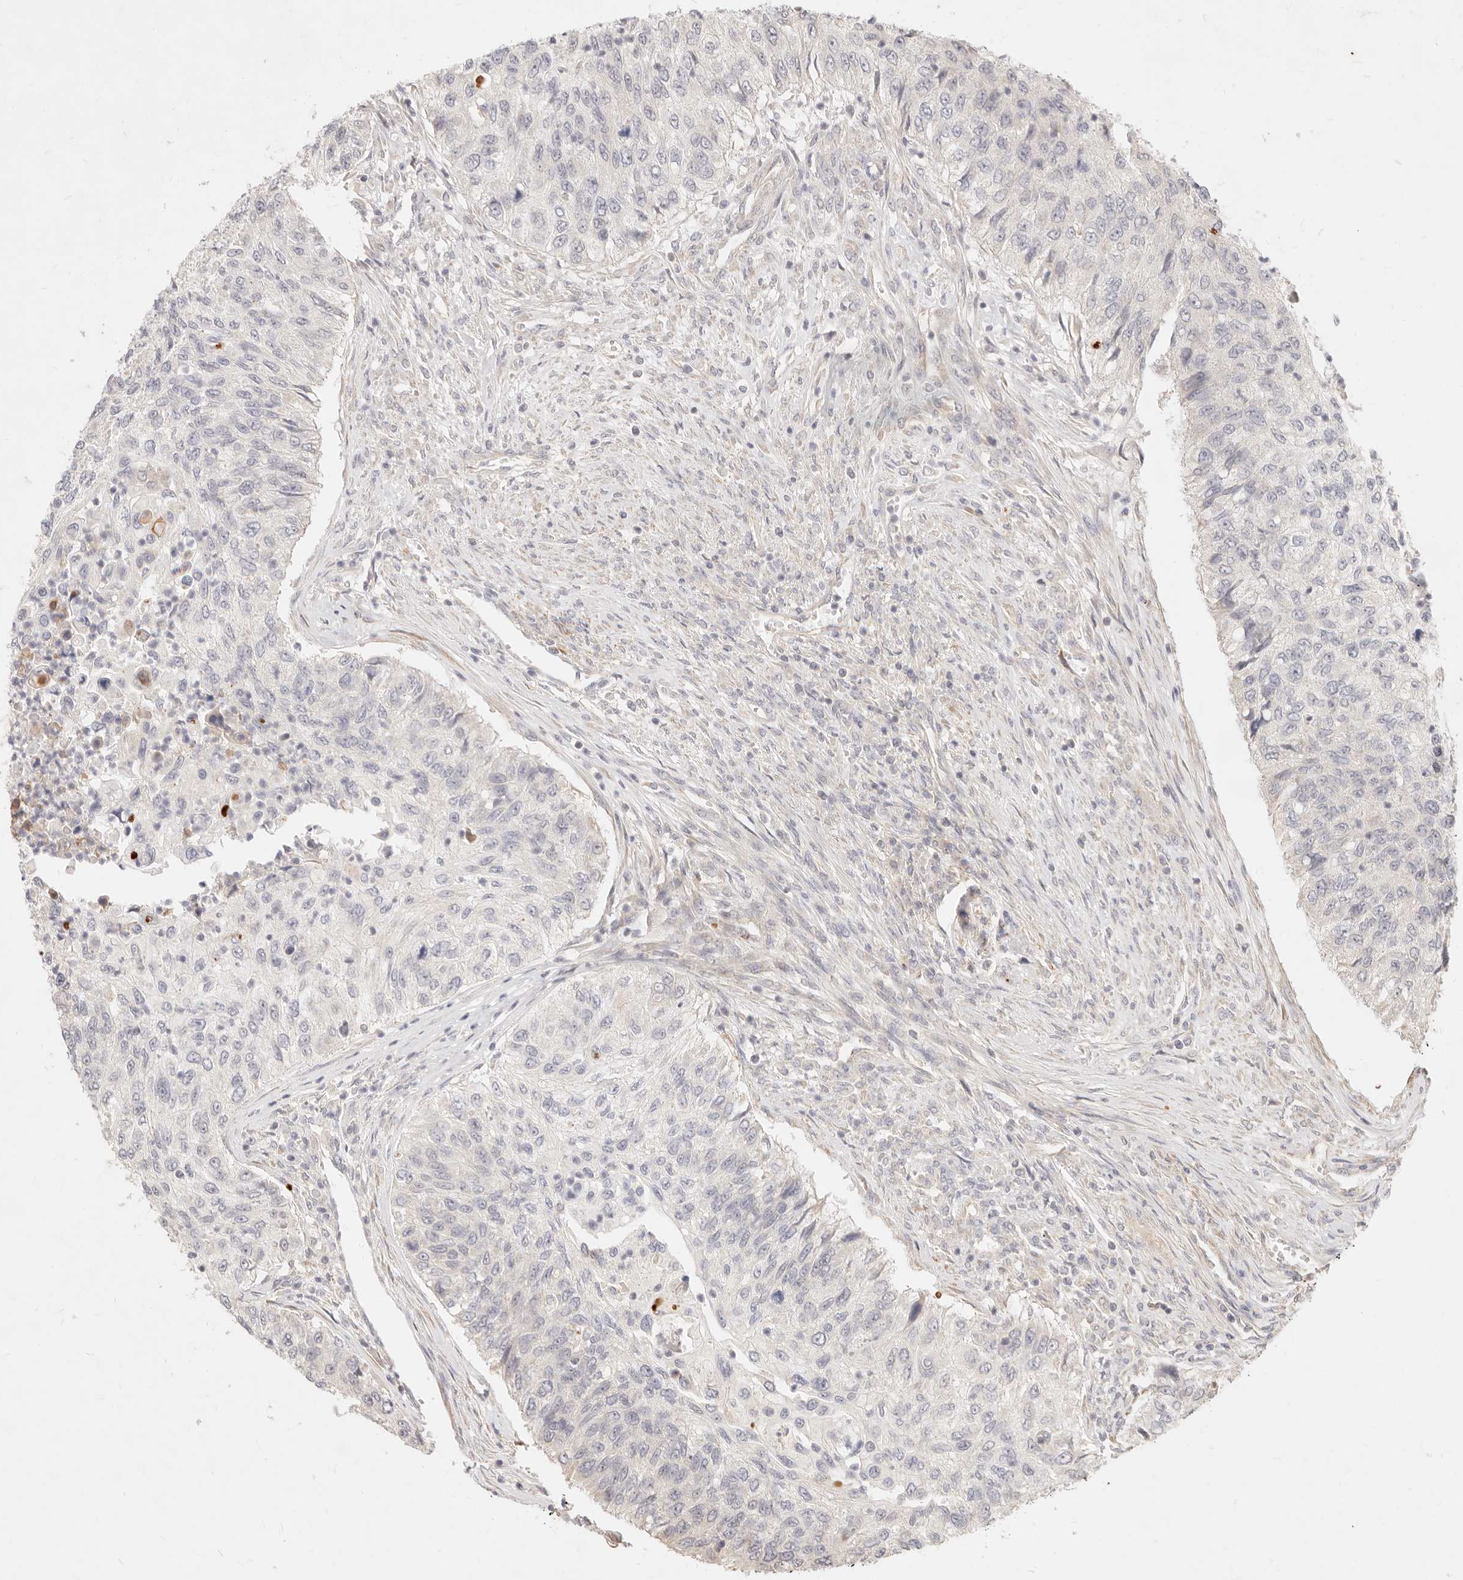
{"staining": {"intensity": "negative", "quantity": "none", "location": "none"}, "tissue": "urothelial cancer", "cell_type": "Tumor cells", "image_type": "cancer", "snomed": [{"axis": "morphology", "description": "Urothelial carcinoma, High grade"}, {"axis": "topography", "description": "Urinary bladder"}], "caption": "Protein analysis of high-grade urothelial carcinoma demonstrates no significant positivity in tumor cells.", "gene": "RUBCNL", "patient": {"sex": "female", "age": 60}}